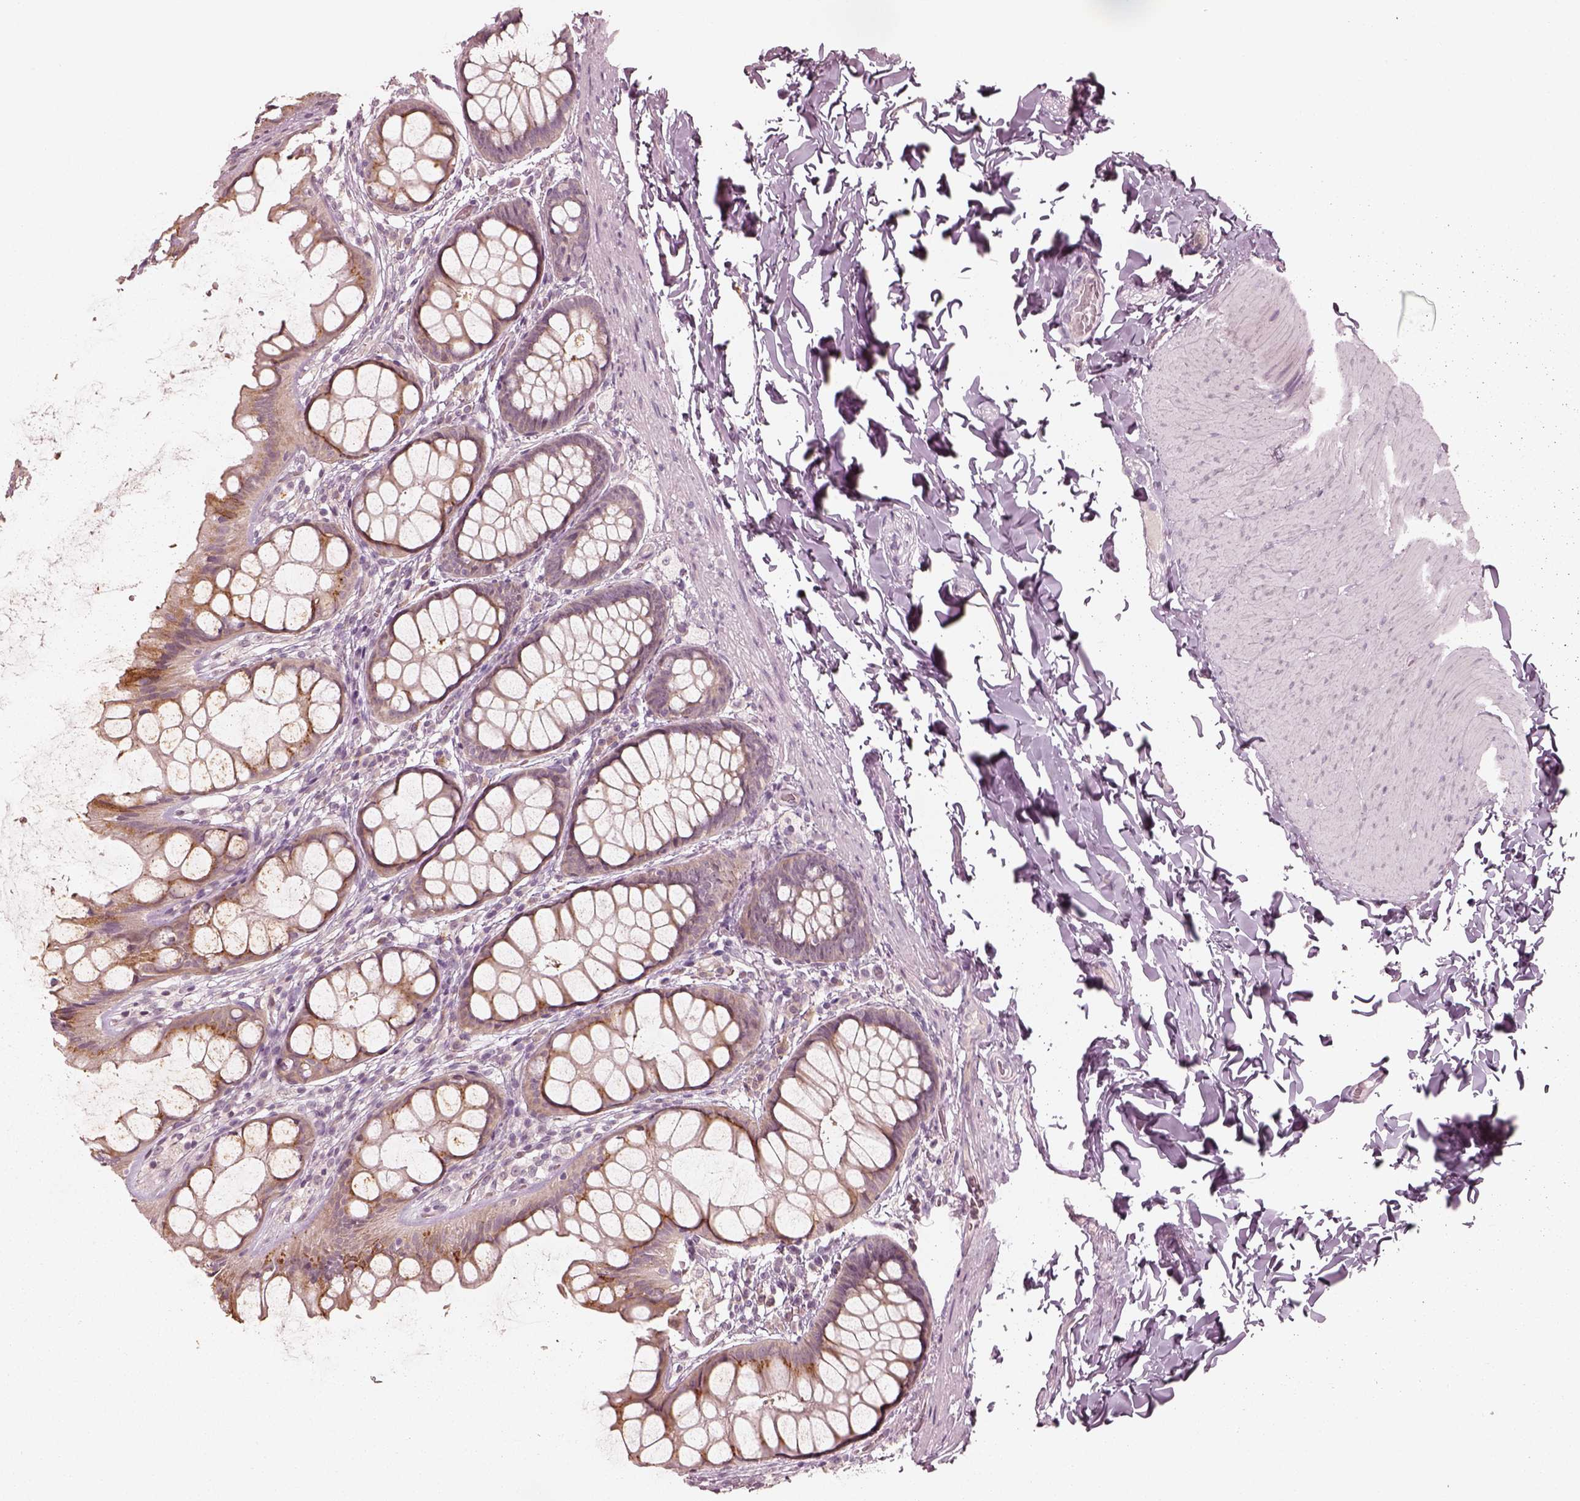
{"staining": {"intensity": "negative", "quantity": "none", "location": "none"}, "tissue": "colon", "cell_type": "Endothelial cells", "image_type": "normal", "snomed": [{"axis": "morphology", "description": "Normal tissue, NOS"}, {"axis": "topography", "description": "Colon"}], "caption": "IHC photomicrograph of normal colon: colon stained with DAB (3,3'-diaminobenzidine) displays no significant protein positivity in endothelial cells.", "gene": "ACACB", "patient": {"sex": "male", "age": 47}}